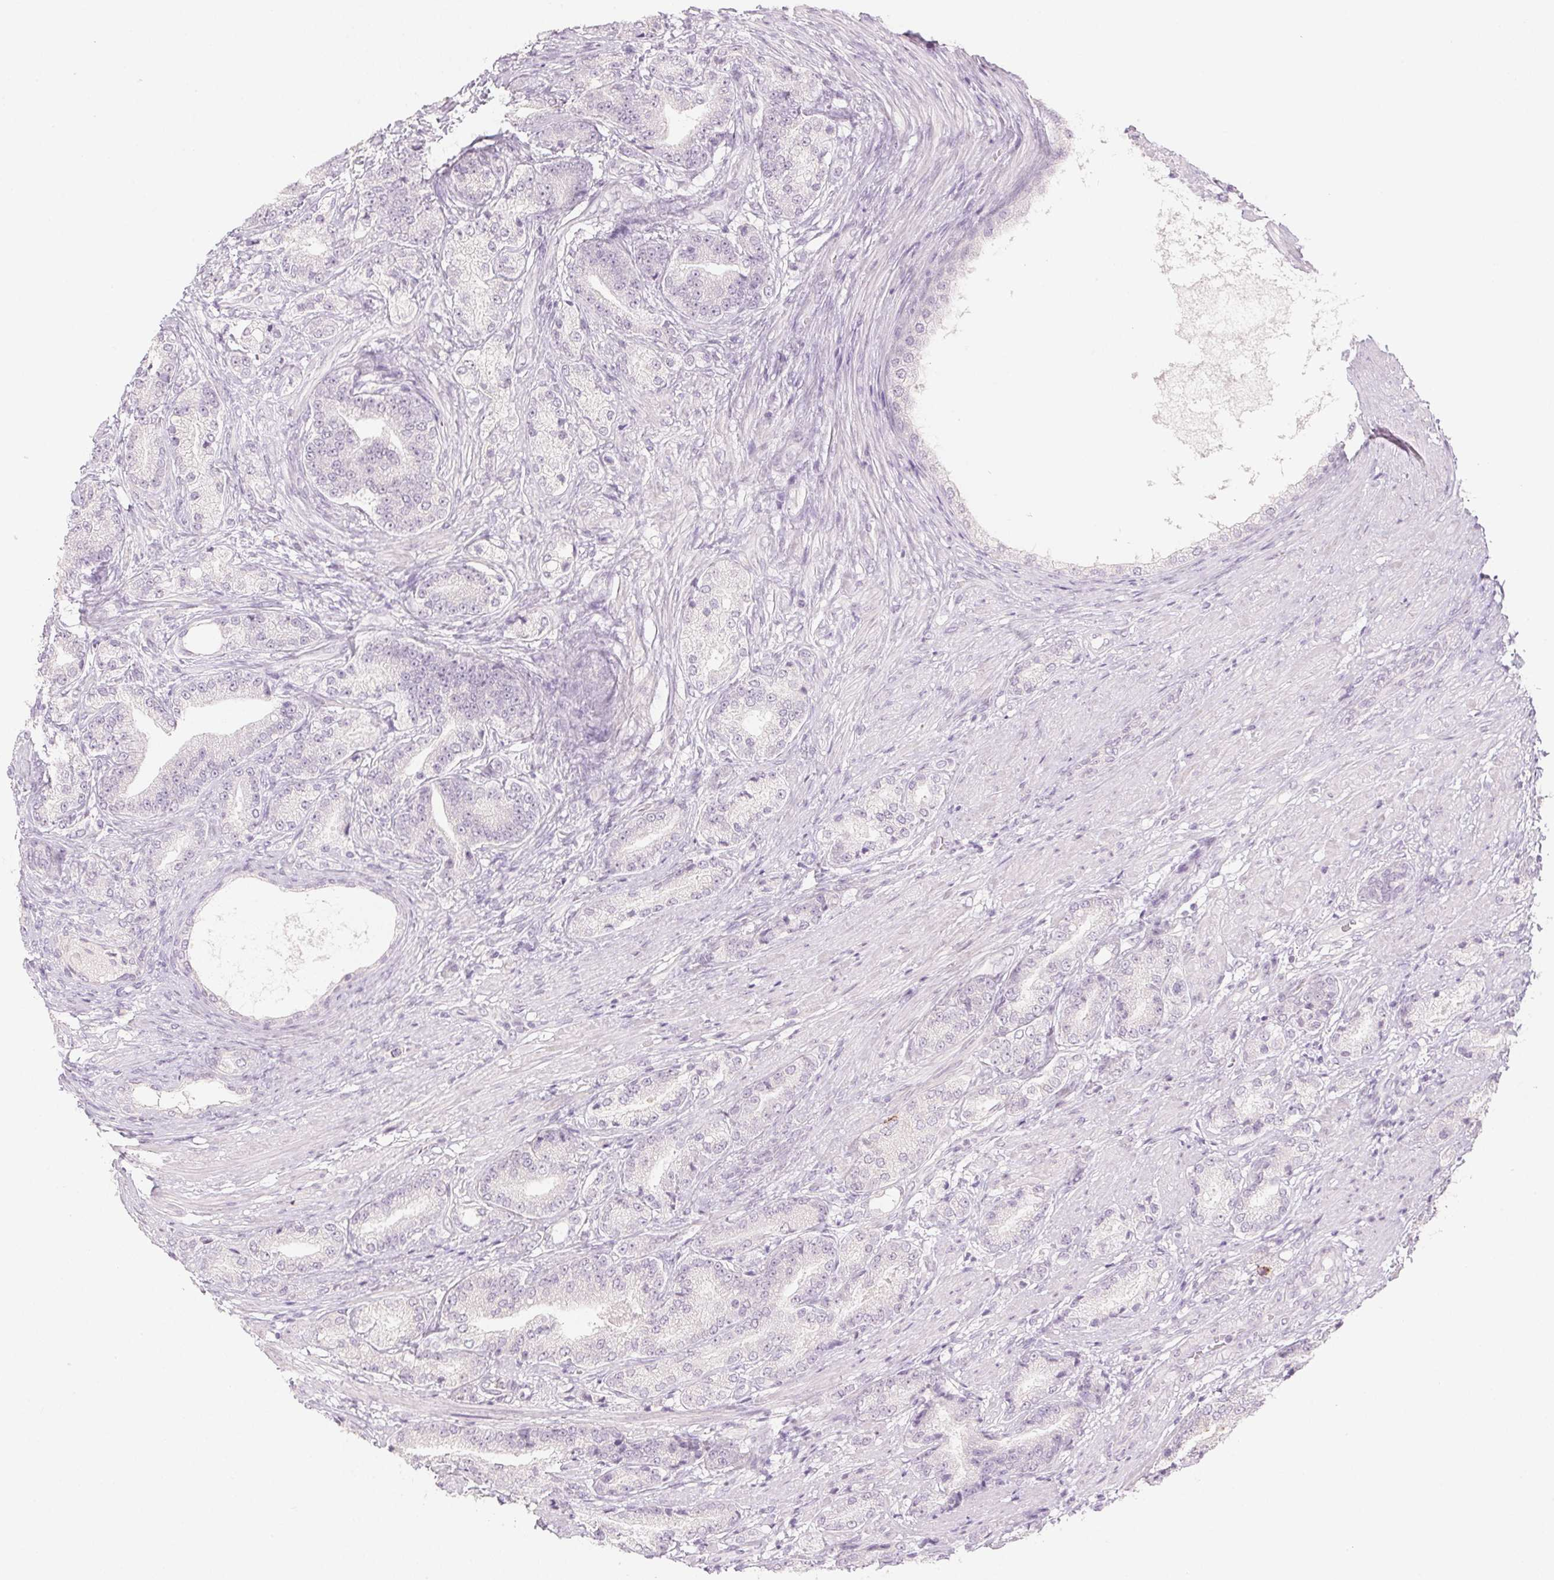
{"staining": {"intensity": "negative", "quantity": "none", "location": "none"}, "tissue": "prostate cancer", "cell_type": "Tumor cells", "image_type": "cancer", "snomed": [{"axis": "morphology", "description": "Adenocarcinoma, High grade"}, {"axis": "topography", "description": "Prostate and seminal vesicle, NOS"}], "caption": "This is an IHC histopathology image of human prostate cancer (adenocarcinoma (high-grade)). There is no positivity in tumor cells.", "gene": "PI3", "patient": {"sex": "male", "age": 61}}